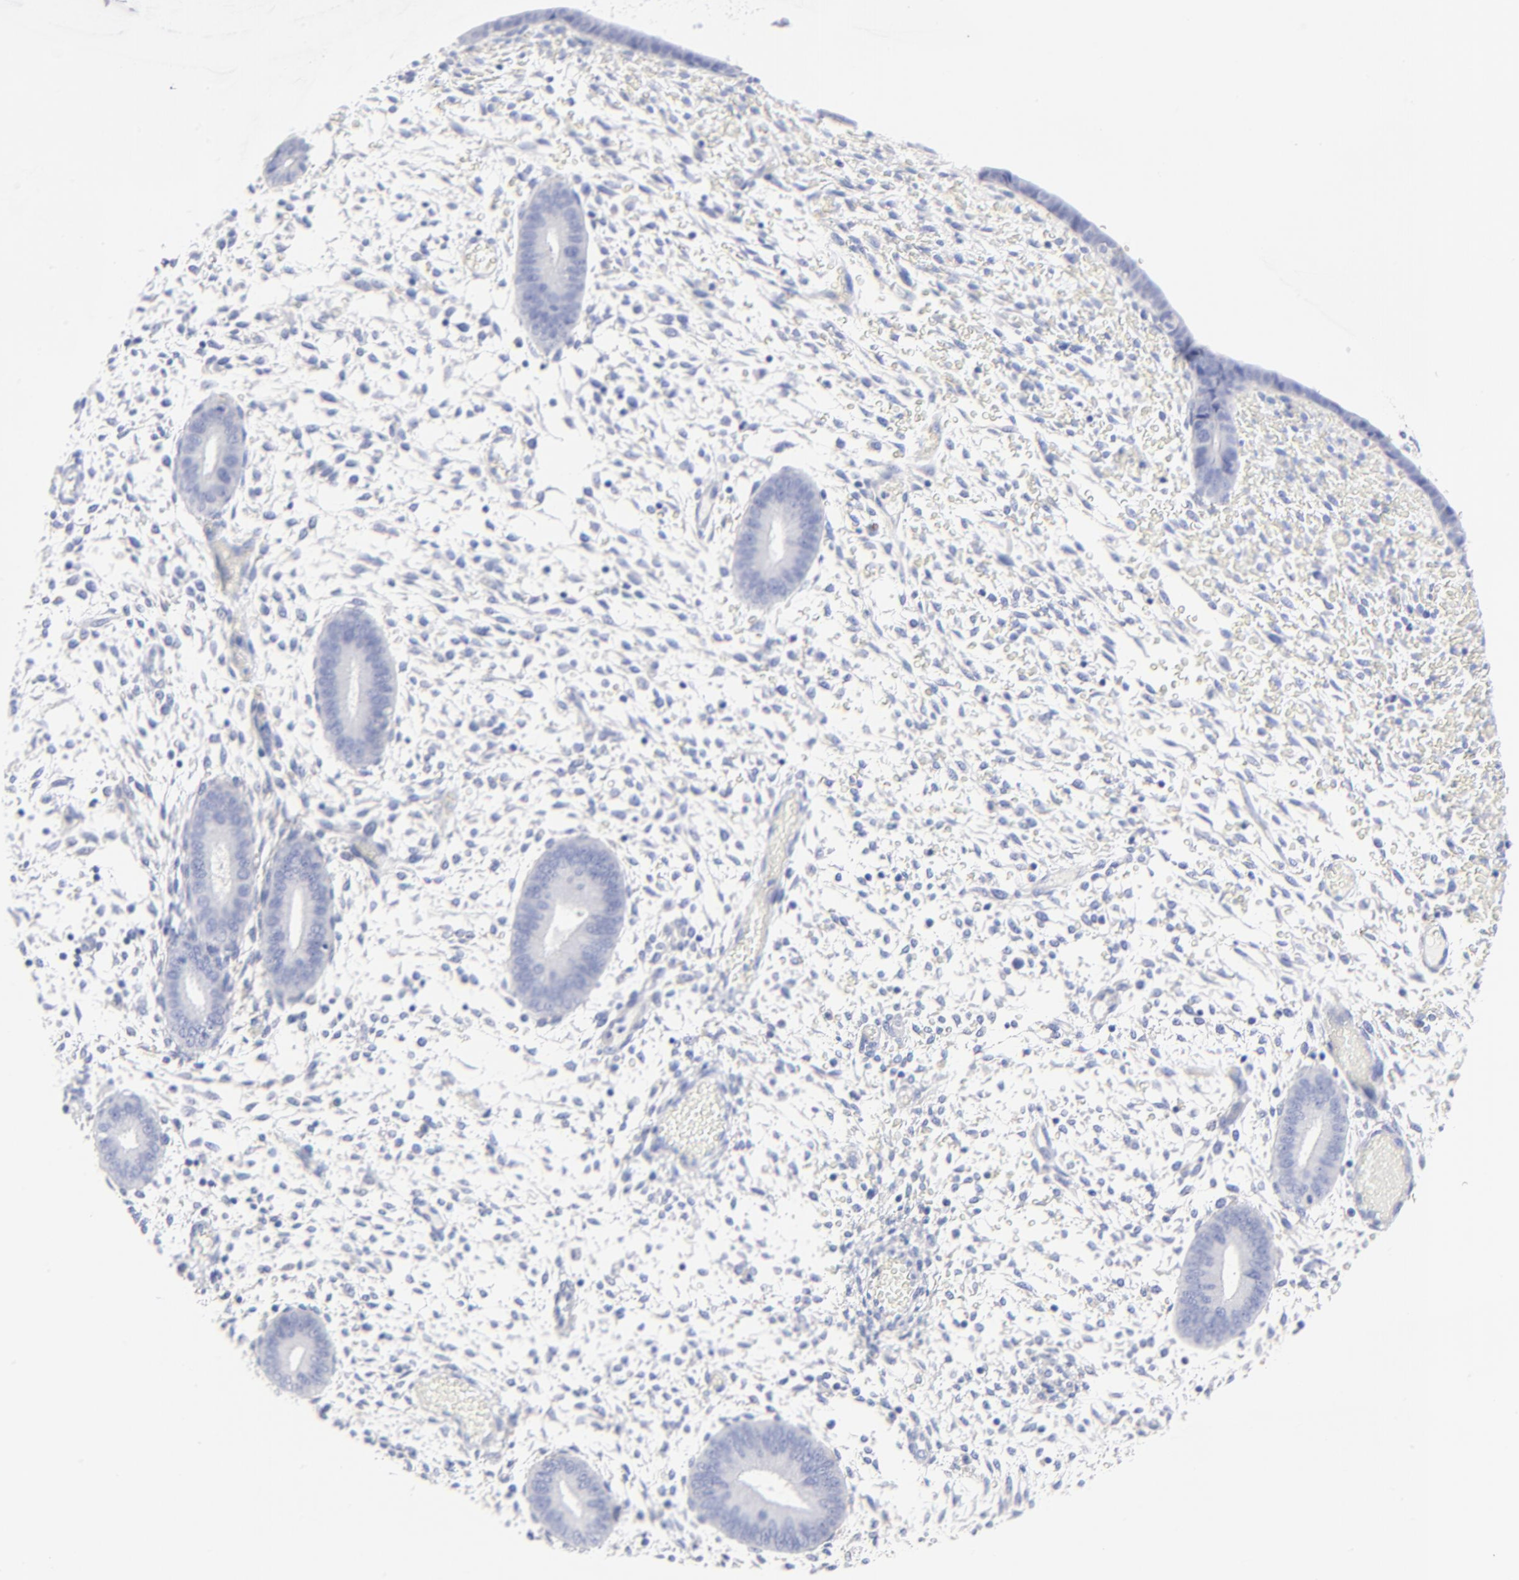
{"staining": {"intensity": "negative", "quantity": "none", "location": "none"}, "tissue": "endometrium", "cell_type": "Cells in endometrial stroma", "image_type": "normal", "snomed": [{"axis": "morphology", "description": "Normal tissue, NOS"}, {"axis": "topography", "description": "Endometrium"}], "caption": "IHC image of normal human endometrium stained for a protein (brown), which reveals no staining in cells in endometrial stroma.", "gene": "PSD3", "patient": {"sex": "female", "age": 42}}